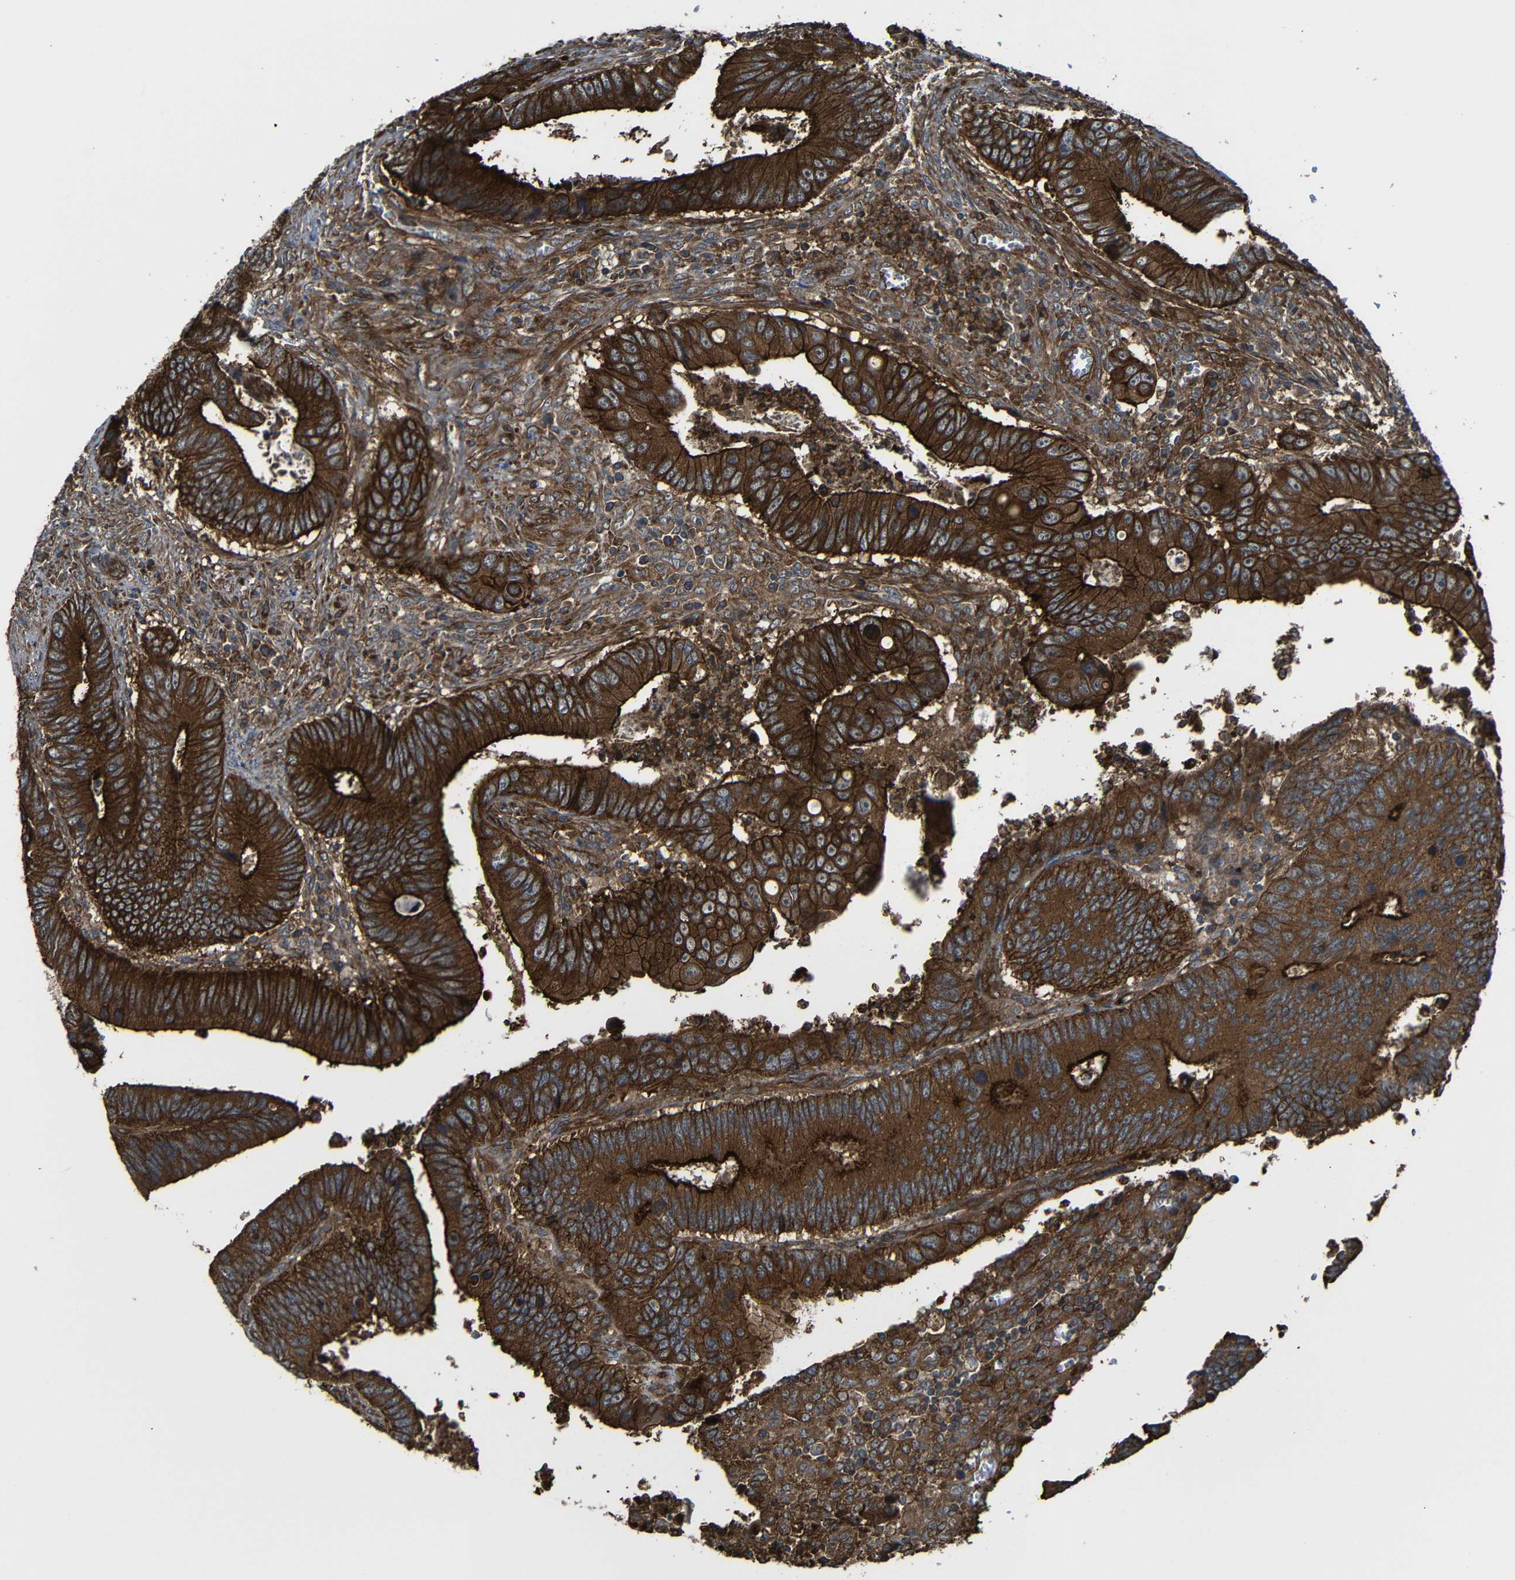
{"staining": {"intensity": "strong", "quantity": ">75%", "location": "cytoplasmic/membranous"}, "tissue": "colorectal cancer", "cell_type": "Tumor cells", "image_type": "cancer", "snomed": [{"axis": "morphology", "description": "Inflammation, NOS"}, {"axis": "morphology", "description": "Adenocarcinoma, NOS"}, {"axis": "topography", "description": "Colon"}], "caption": "Colorectal cancer (adenocarcinoma) stained for a protein (brown) reveals strong cytoplasmic/membranous positive expression in approximately >75% of tumor cells.", "gene": "PTCH1", "patient": {"sex": "male", "age": 72}}